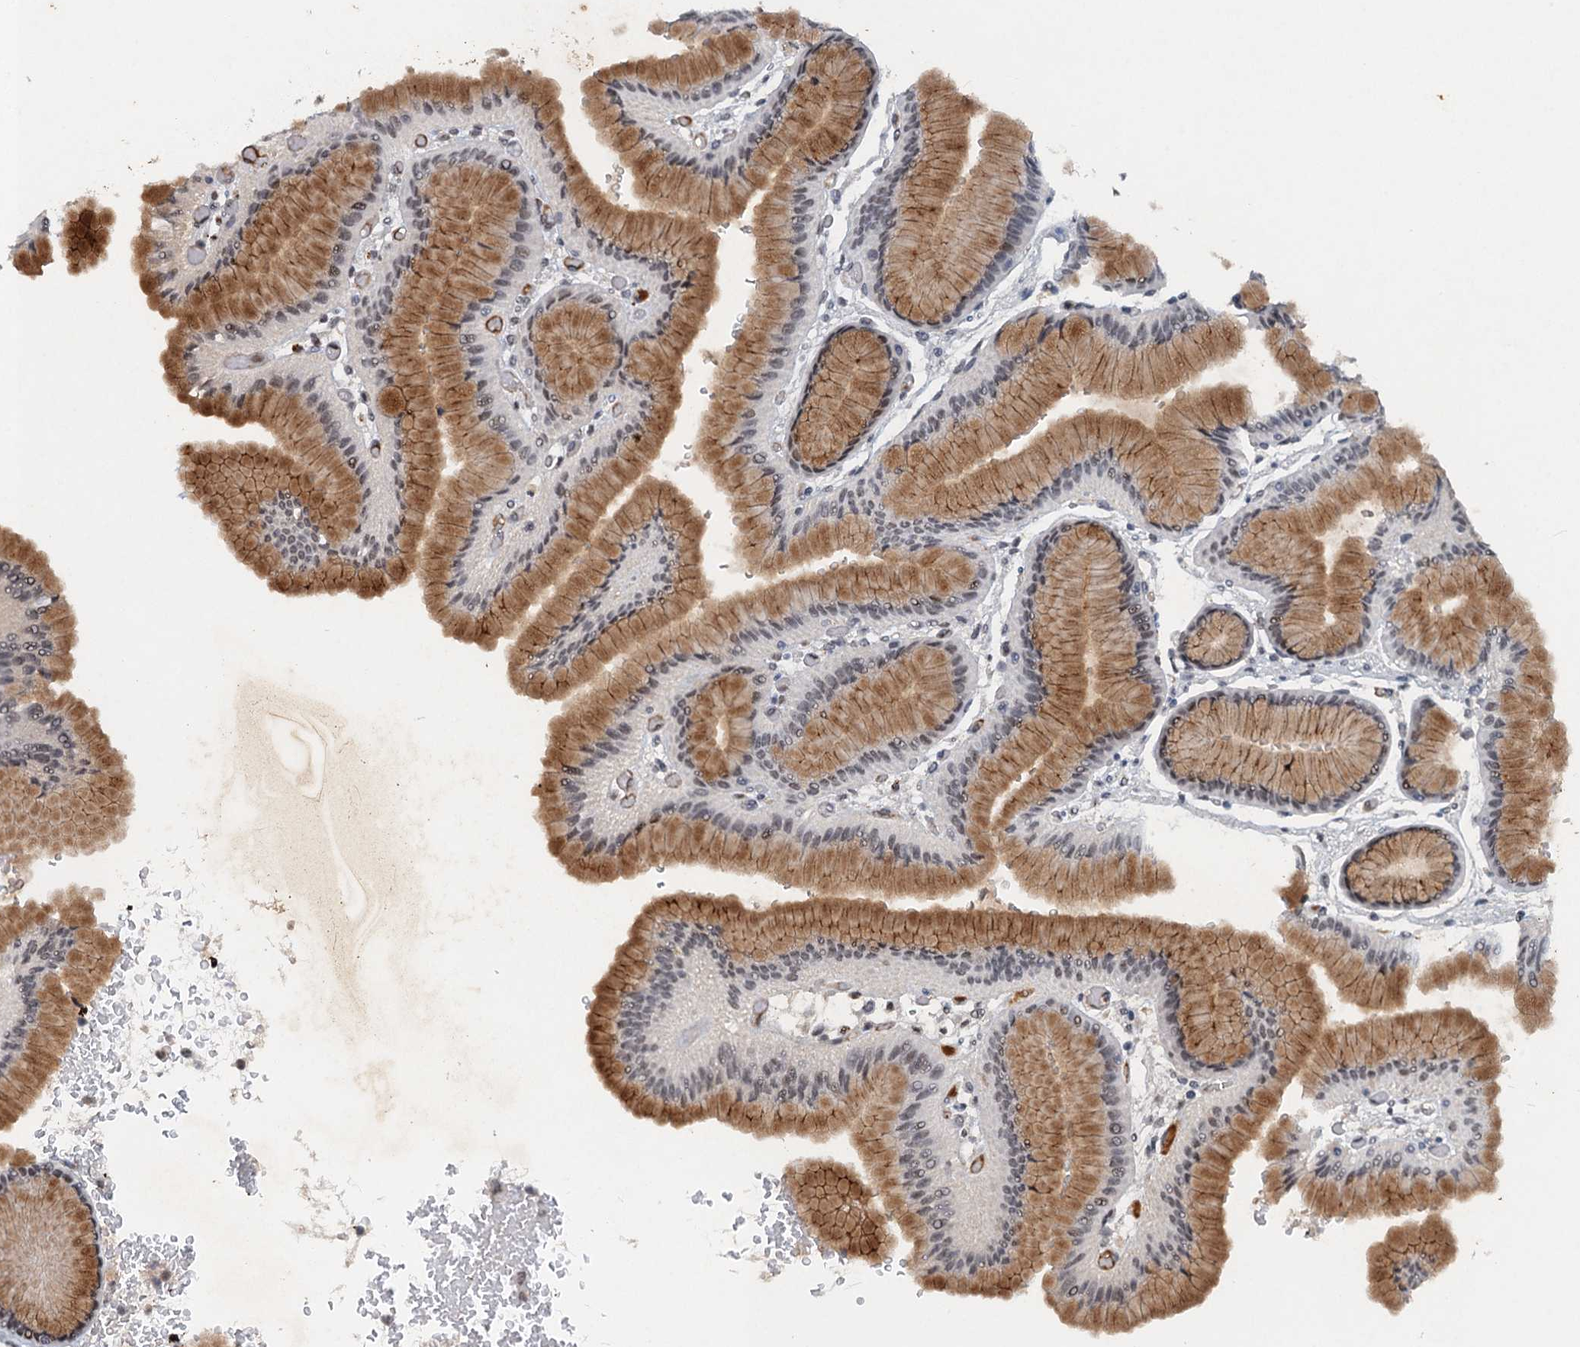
{"staining": {"intensity": "moderate", "quantity": ">75%", "location": "cytoplasmic/membranous,nuclear"}, "tissue": "stomach", "cell_type": "Glandular cells", "image_type": "normal", "snomed": [{"axis": "morphology", "description": "Normal tissue, NOS"}, {"axis": "morphology", "description": "Adenocarcinoma, NOS"}, {"axis": "morphology", "description": "Adenocarcinoma, High grade"}, {"axis": "topography", "description": "Stomach, upper"}, {"axis": "topography", "description": "Stomach"}], "caption": "Immunohistochemistry (IHC) of unremarkable human stomach exhibits medium levels of moderate cytoplasmic/membranous,nuclear expression in approximately >75% of glandular cells. The staining was performed using DAB to visualize the protein expression in brown, while the nuclei were stained in blue with hematoxylin (Magnification: 20x).", "gene": "CSTF3", "patient": {"sex": "female", "age": 65}}